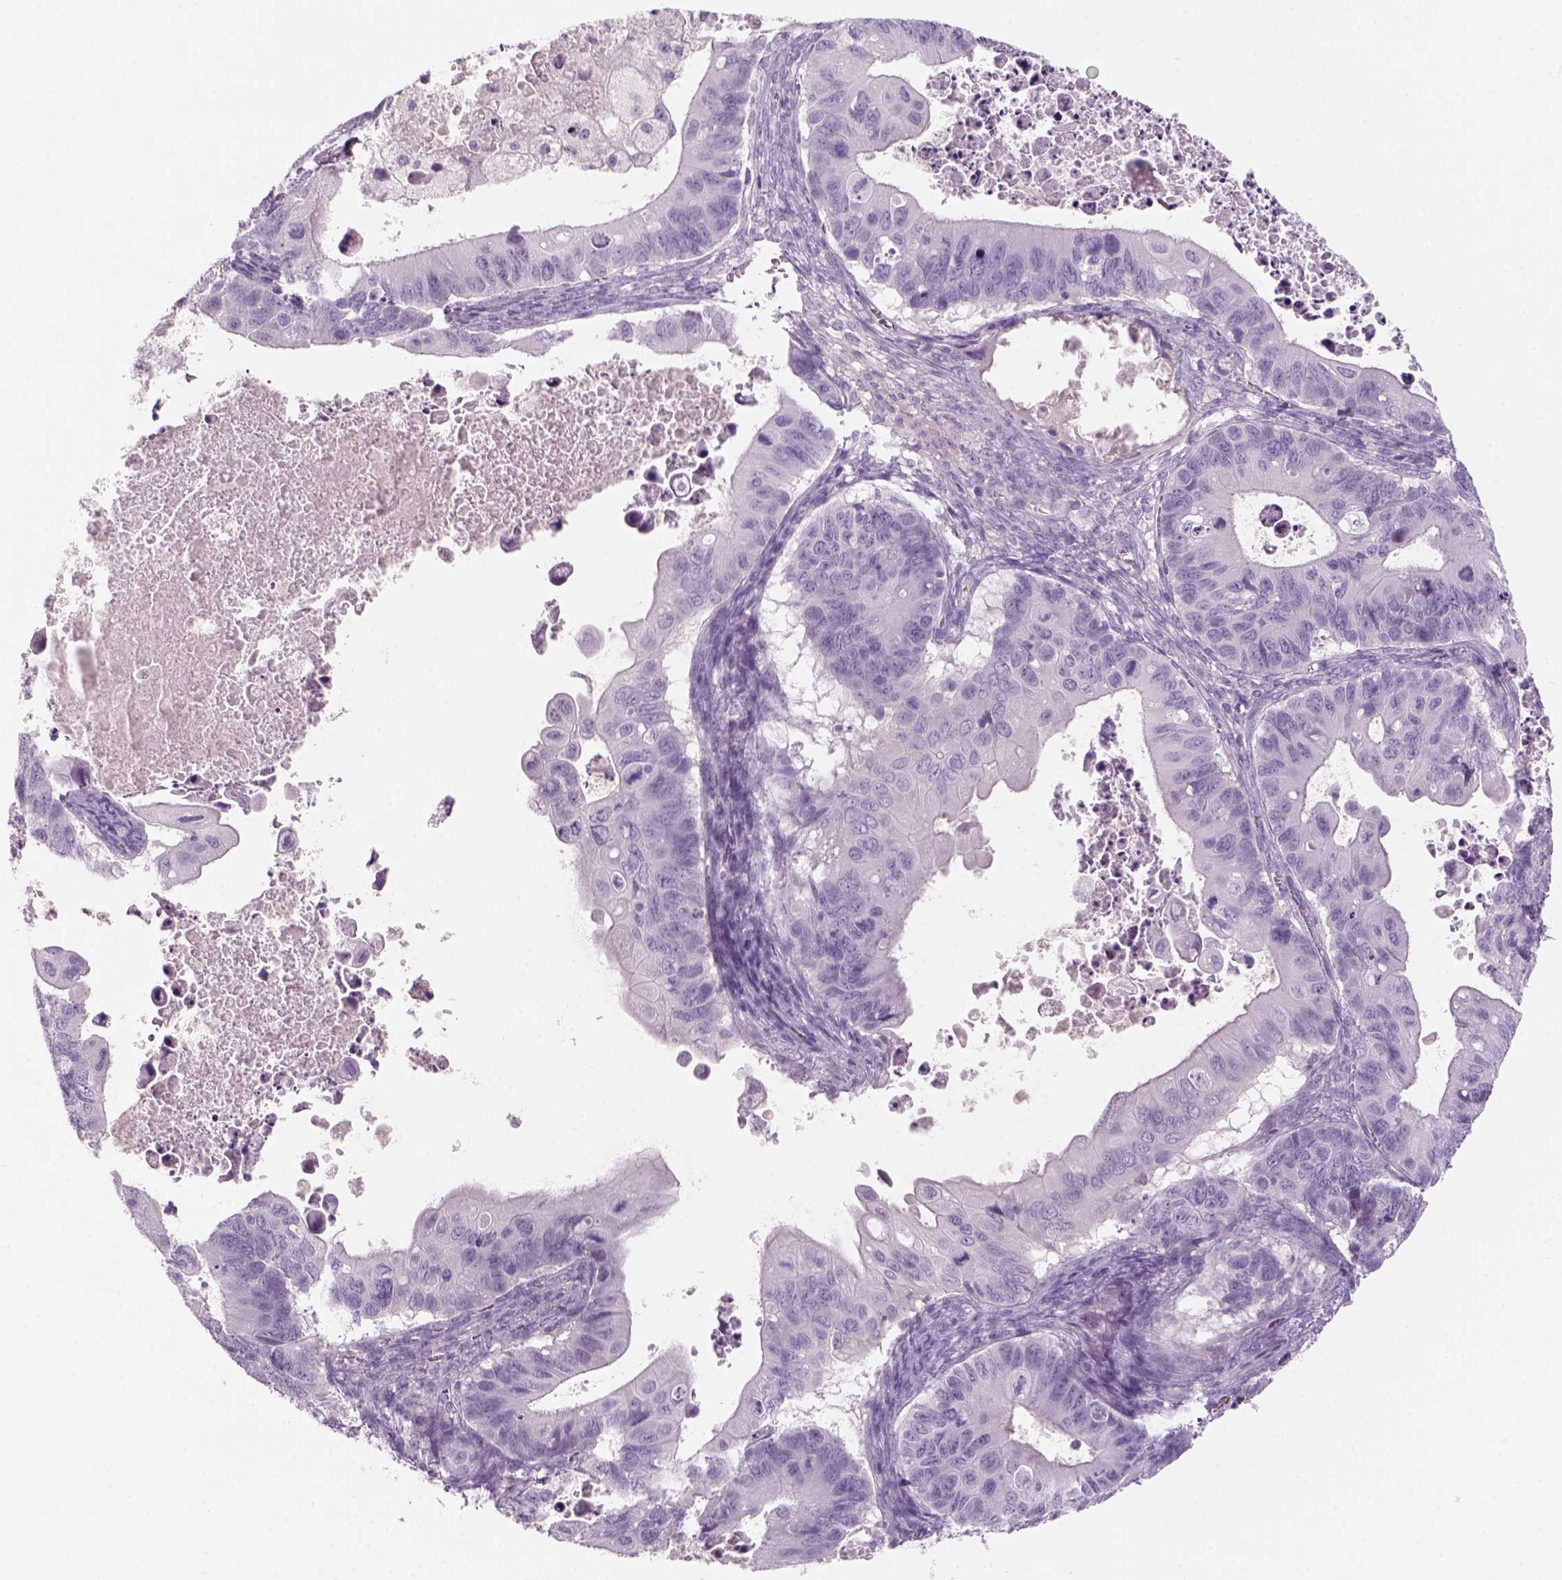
{"staining": {"intensity": "negative", "quantity": "none", "location": "none"}, "tissue": "ovarian cancer", "cell_type": "Tumor cells", "image_type": "cancer", "snomed": [{"axis": "morphology", "description": "Cystadenocarcinoma, mucinous, NOS"}, {"axis": "topography", "description": "Ovary"}], "caption": "The photomicrograph shows no staining of tumor cells in ovarian mucinous cystadenocarcinoma.", "gene": "KRT25", "patient": {"sex": "female", "age": 64}}